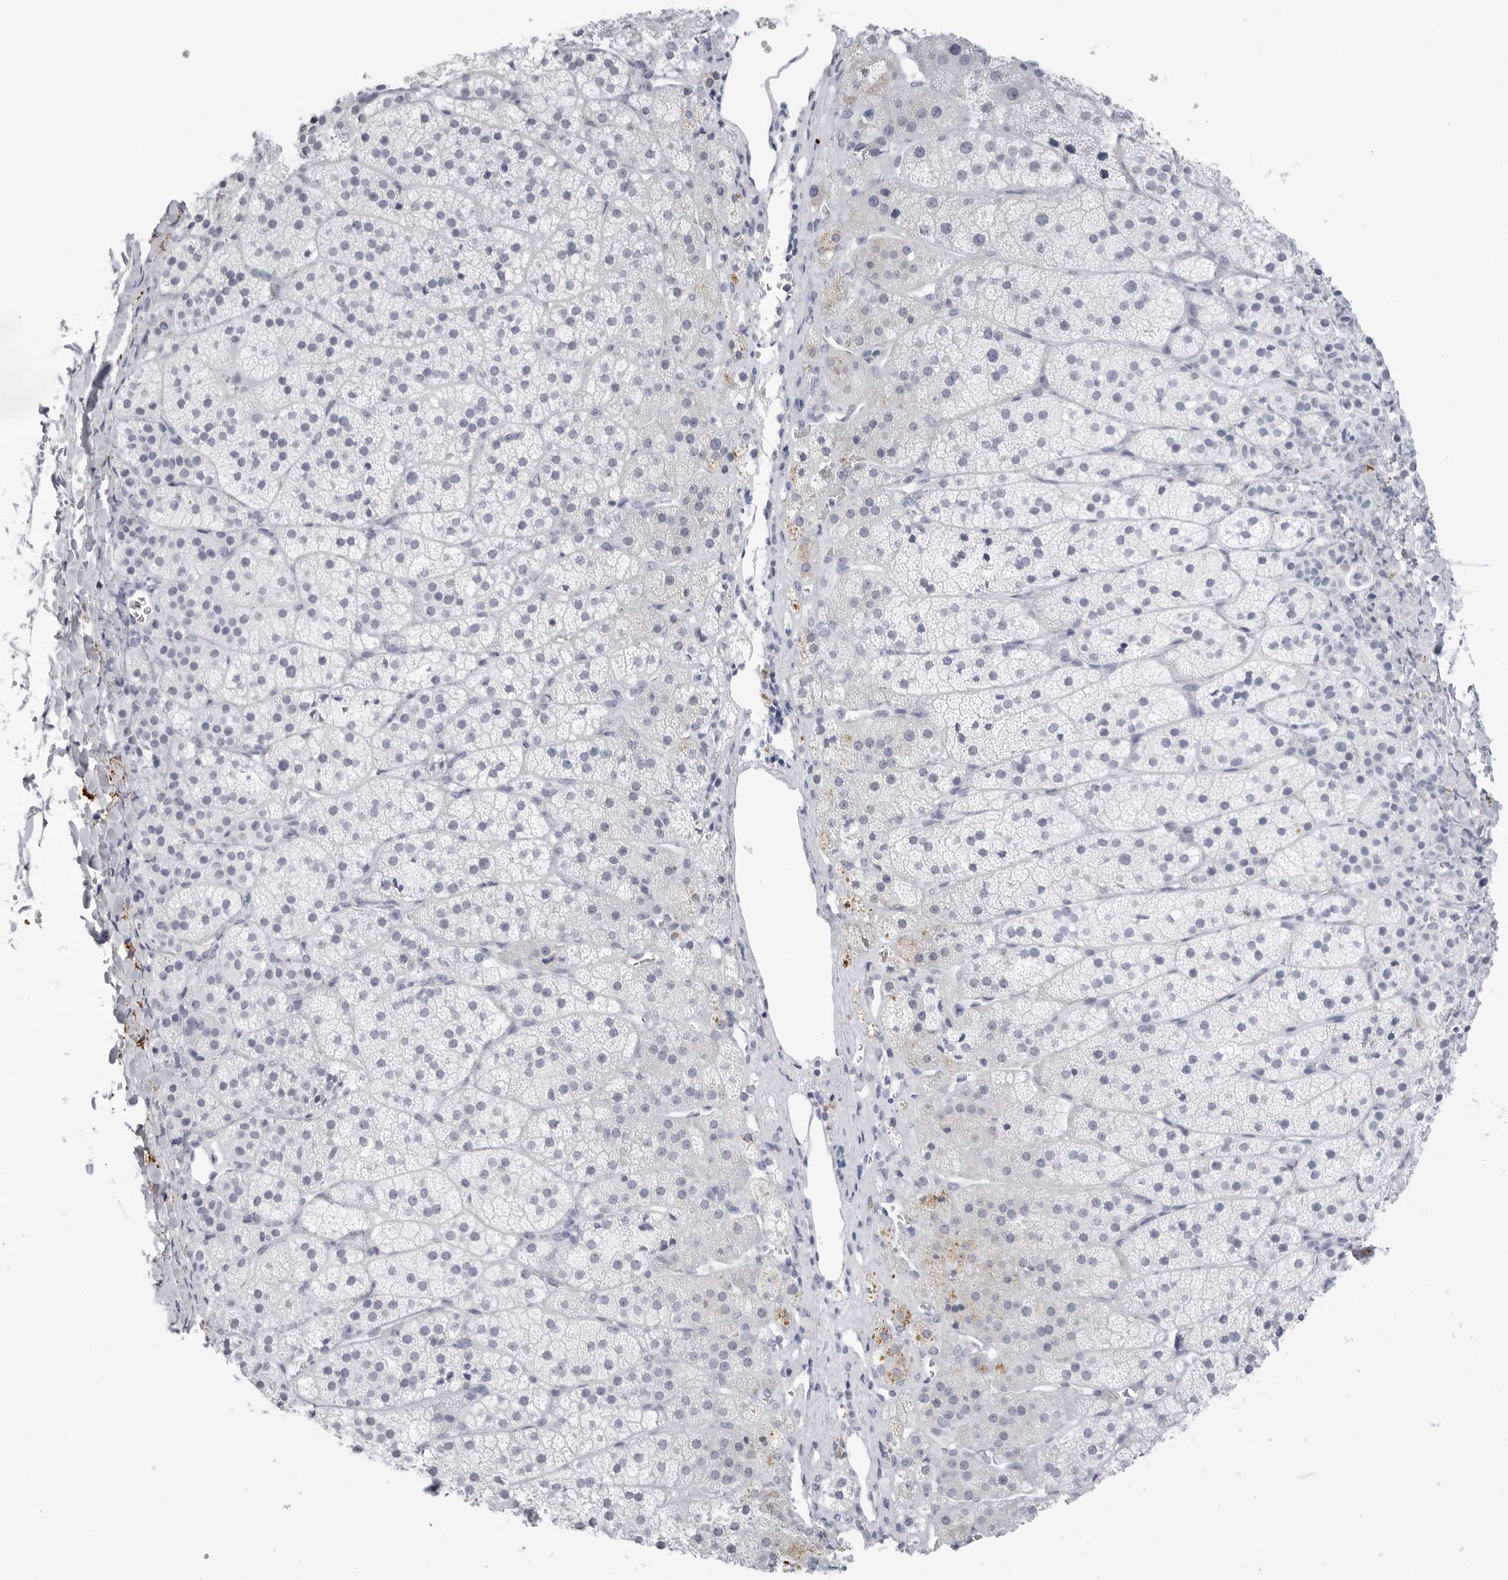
{"staining": {"intensity": "negative", "quantity": "none", "location": "none"}, "tissue": "adrenal gland", "cell_type": "Glandular cells", "image_type": "normal", "snomed": [{"axis": "morphology", "description": "Normal tissue, NOS"}, {"axis": "topography", "description": "Adrenal gland"}], "caption": "A high-resolution histopathology image shows immunohistochemistry (IHC) staining of unremarkable adrenal gland, which displays no significant staining in glandular cells. (Brightfield microscopy of DAB (3,3'-diaminobenzidine) IHC at high magnification).", "gene": "AMPD1", "patient": {"sex": "female", "age": 44}}